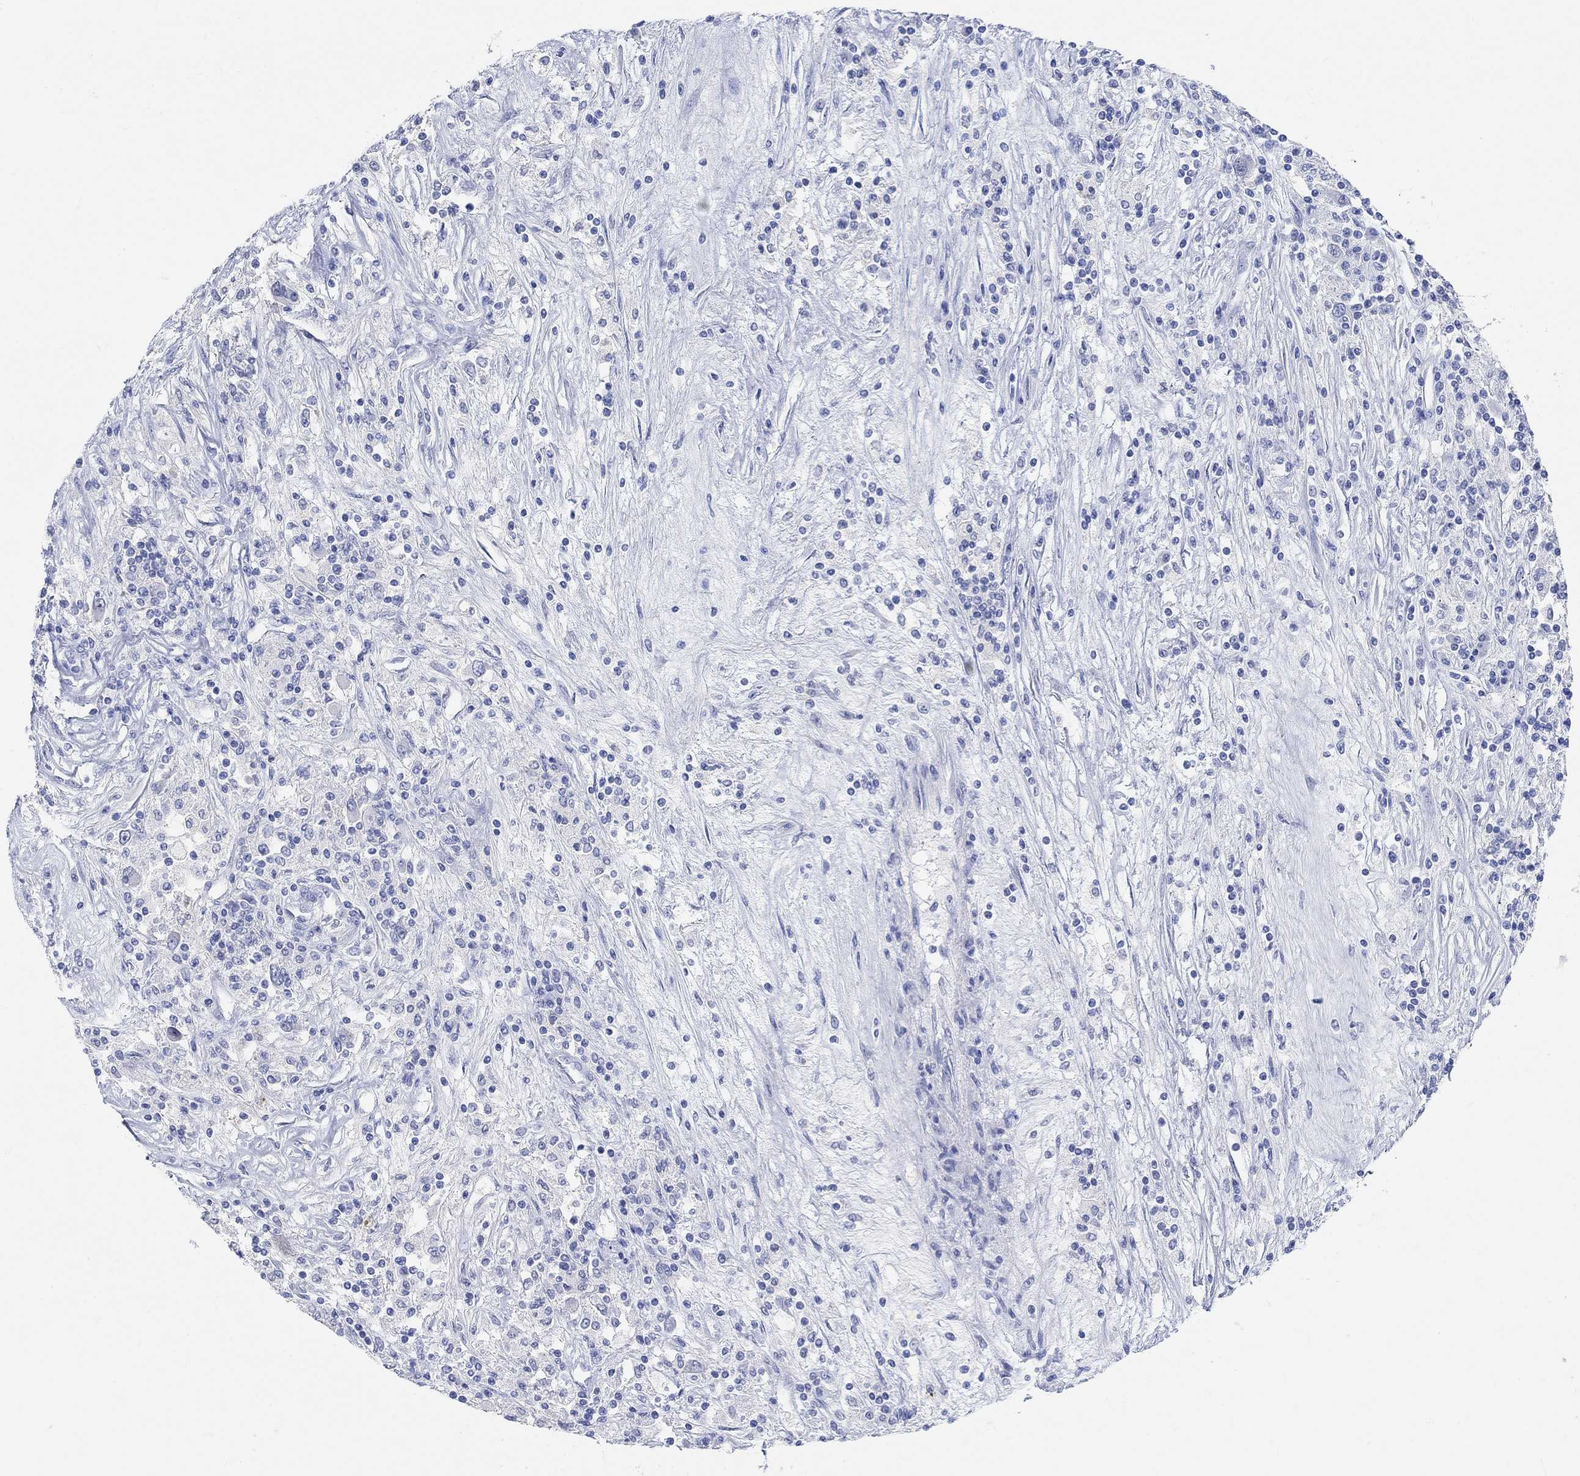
{"staining": {"intensity": "negative", "quantity": "none", "location": "none"}, "tissue": "renal cancer", "cell_type": "Tumor cells", "image_type": "cancer", "snomed": [{"axis": "morphology", "description": "Adenocarcinoma, NOS"}, {"axis": "topography", "description": "Kidney"}], "caption": "Tumor cells are negative for brown protein staining in renal cancer (adenocarcinoma).", "gene": "GRIA3", "patient": {"sex": "female", "age": 67}}